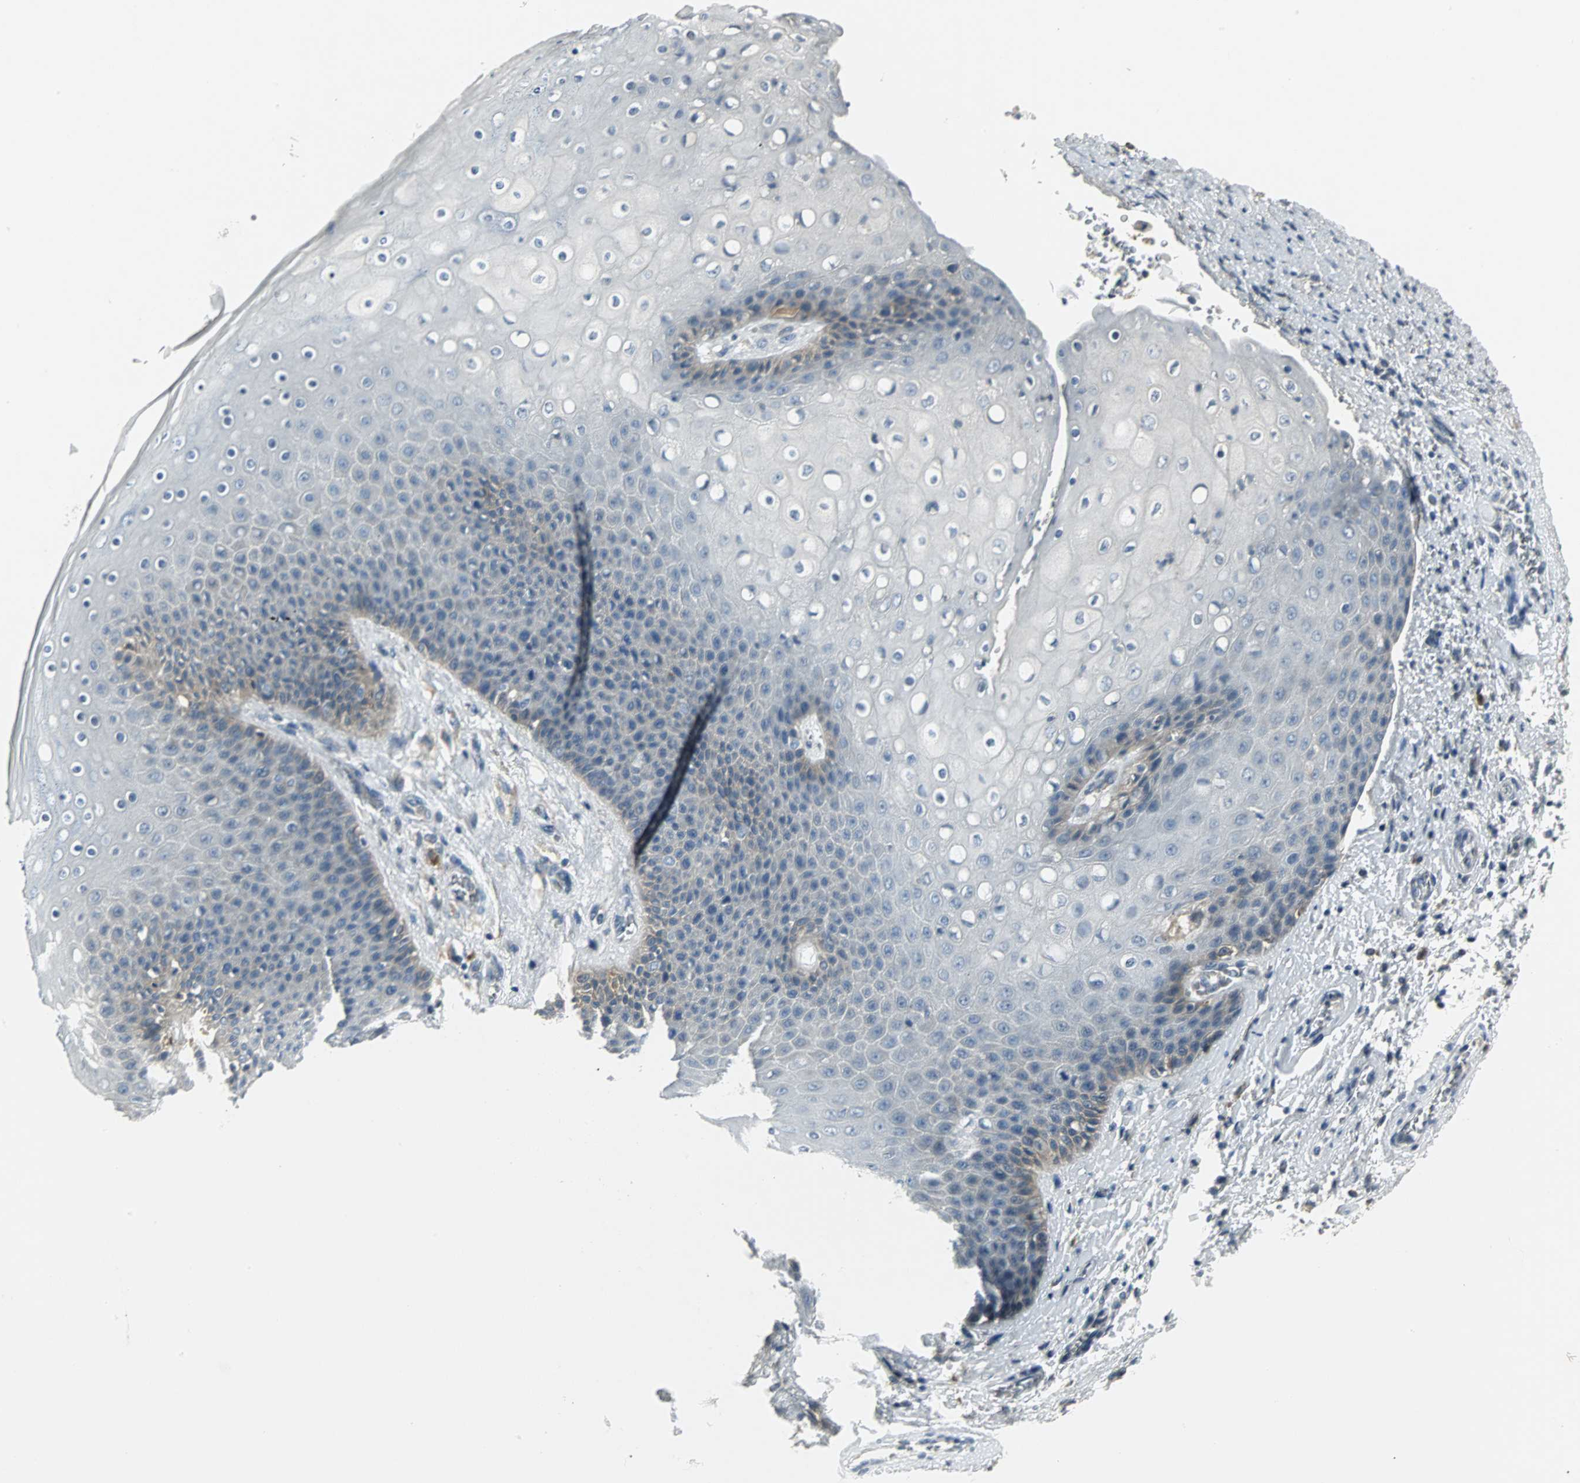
{"staining": {"intensity": "moderate", "quantity": "<25%", "location": "cytoplasmic/membranous"}, "tissue": "skin", "cell_type": "Epidermal cells", "image_type": "normal", "snomed": [{"axis": "morphology", "description": "Normal tissue, NOS"}, {"axis": "topography", "description": "Anal"}], "caption": "Skin was stained to show a protein in brown. There is low levels of moderate cytoplasmic/membranous staining in approximately <25% of epidermal cells.", "gene": "SLC2A5", "patient": {"sex": "female", "age": 46}}